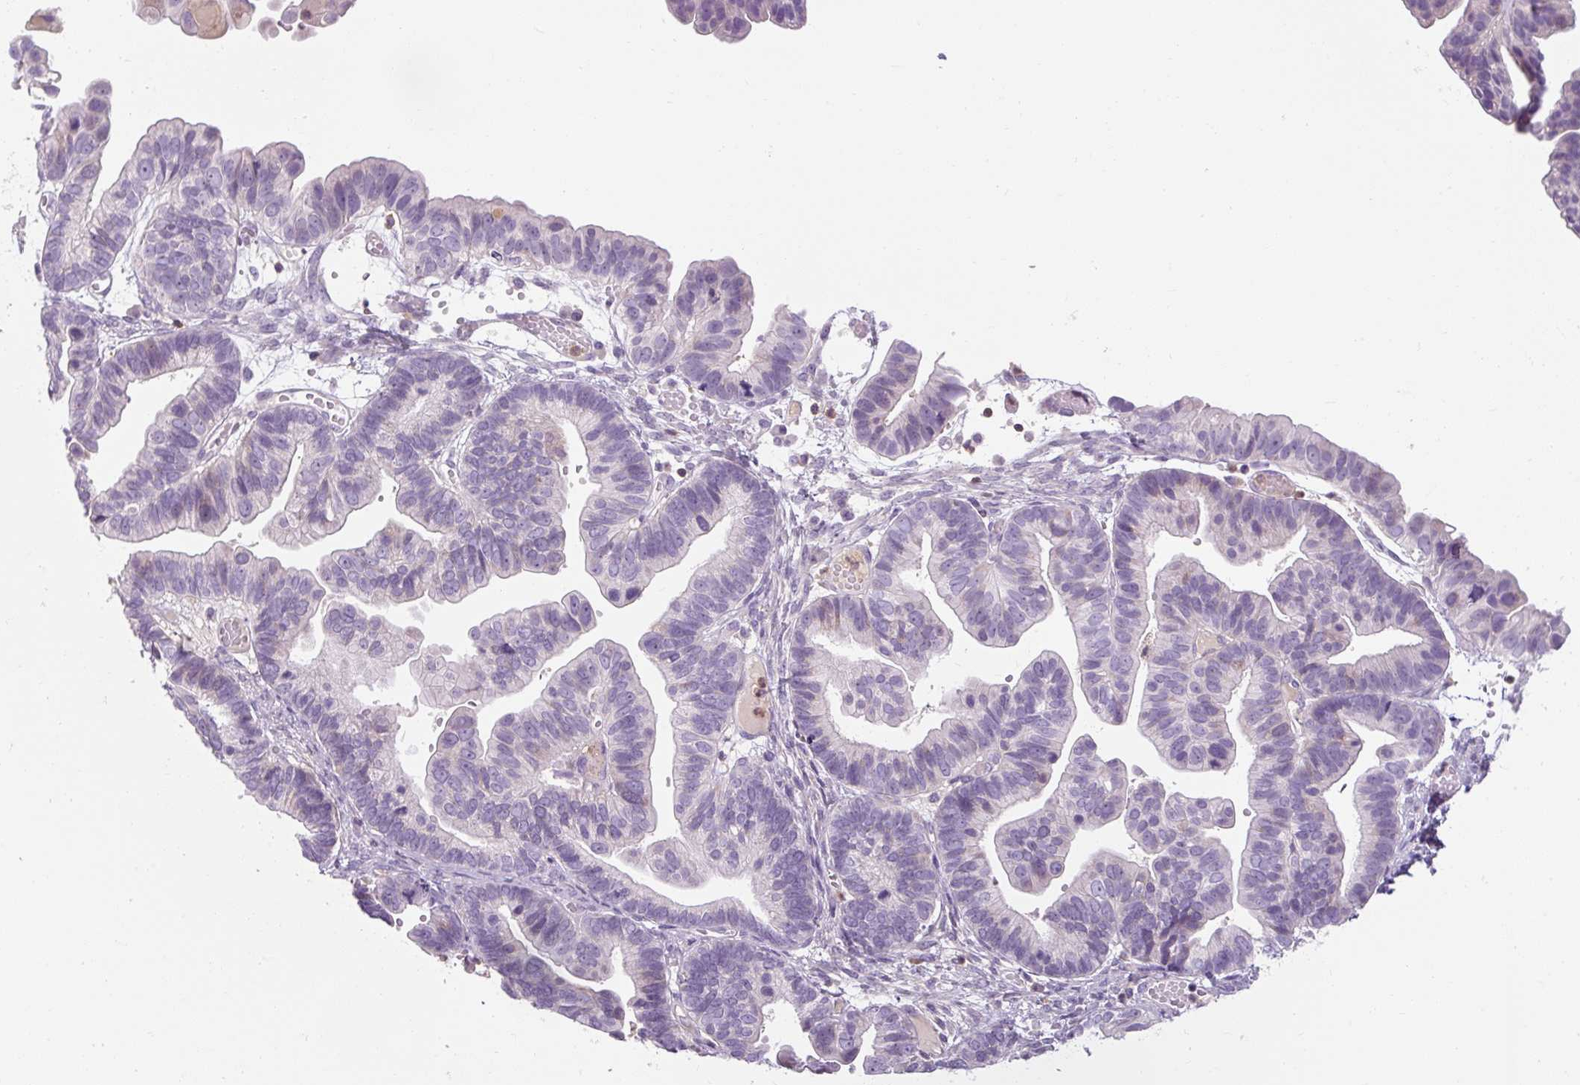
{"staining": {"intensity": "negative", "quantity": "none", "location": "none"}, "tissue": "ovarian cancer", "cell_type": "Tumor cells", "image_type": "cancer", "snomed": [{"axis": "morphology", "description": "Cystadenocarcinoma, serous, NOS"}, {"axis": "topography", "description": "Ovary"}], "caption": "A high-resolution histopathology image shows IHC staining of serous cystadenocarcinoma (ovarian), which shows no significant expression in tumor cells.", "gene": "TIGD2", "patient": {"sex": "female", "age": 56}}